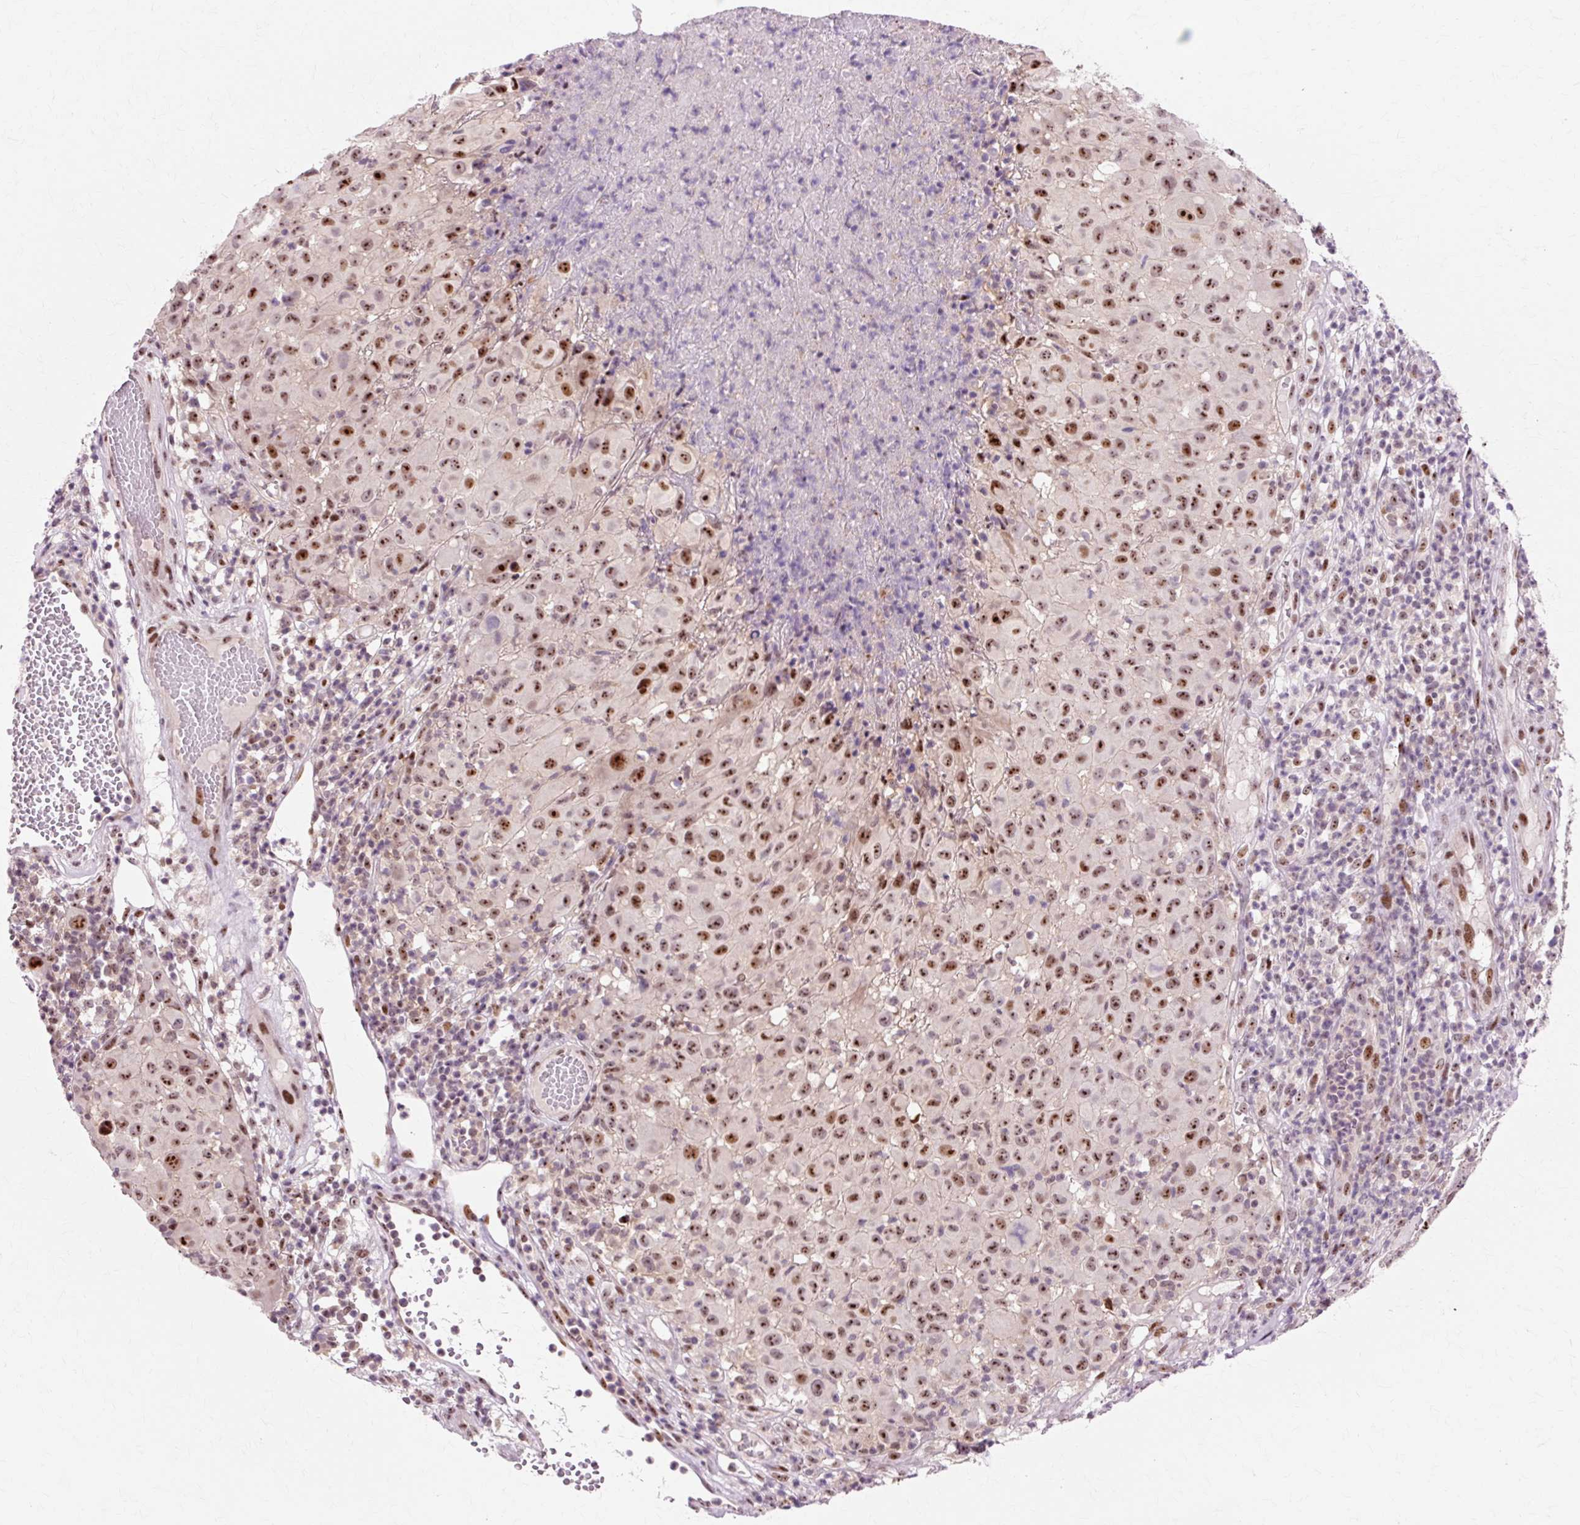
{"staining": {"intensity": "strong", "quantity": ">75%", "location": "nuclear"}, "tissue": "melanoma", "cell_type": "Tumor cells", "image_type": "cancer", "snomed": [{"axis": "morphology", "description": "Malignant melanoma, NOS"}, {"axis": "topography", "description": "Skin"}], "caption": "Immunohistochemical staining of melanoma shows high levels of strong nuclear protein staining in about >75% of tumor cells. The protein of interest is shown in brown color, while the nuclei are stained blue.", "gene": "MACROD2", "patient": {"sex": "male", "age": 73}}